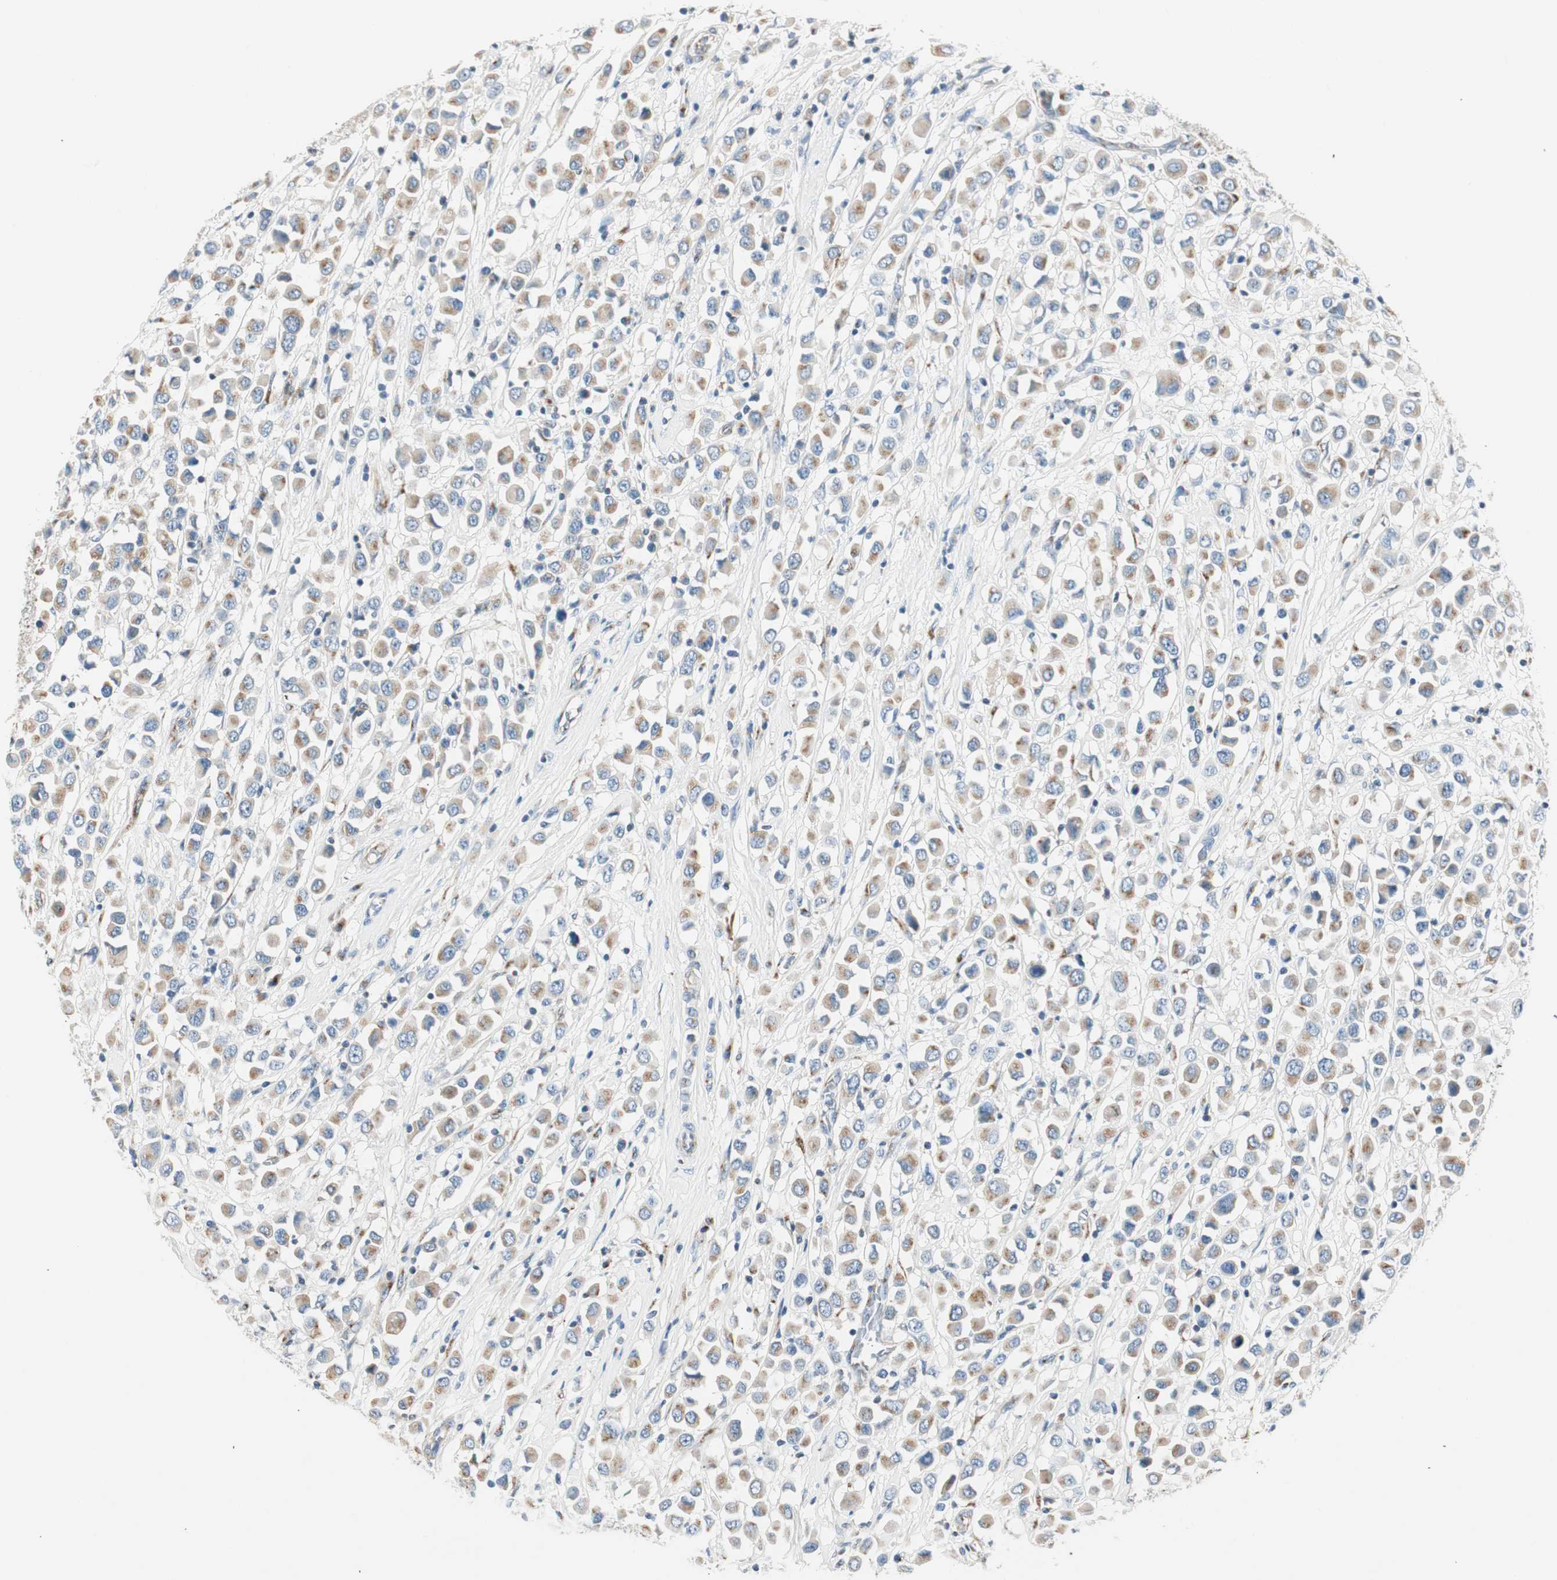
{"staining": {"intensity": "weak", "quantity": ">75%", "location": "cytoplasmic/membranous"}, "tissue": "breast cancer", "cell_type": "Tumor cells", "image_type": "cancer", "snomed": [{"axis": "morphology", "description": "Duct carcinoma"}, {"axis": "topography", "description": "Breast"}], "caption": "DAB (3,3'-diaminobenzidine) immunohistochemical staining of infiltrating ductal carcinoma (breast) reveals weak cytoplasmic/membranous protein positivity in approximately >75% of tumor cells. (IHC, brightfield microscopy, high magnification).", "gene": "TMF1", "patient": {"sex": "female", "age": 61}}